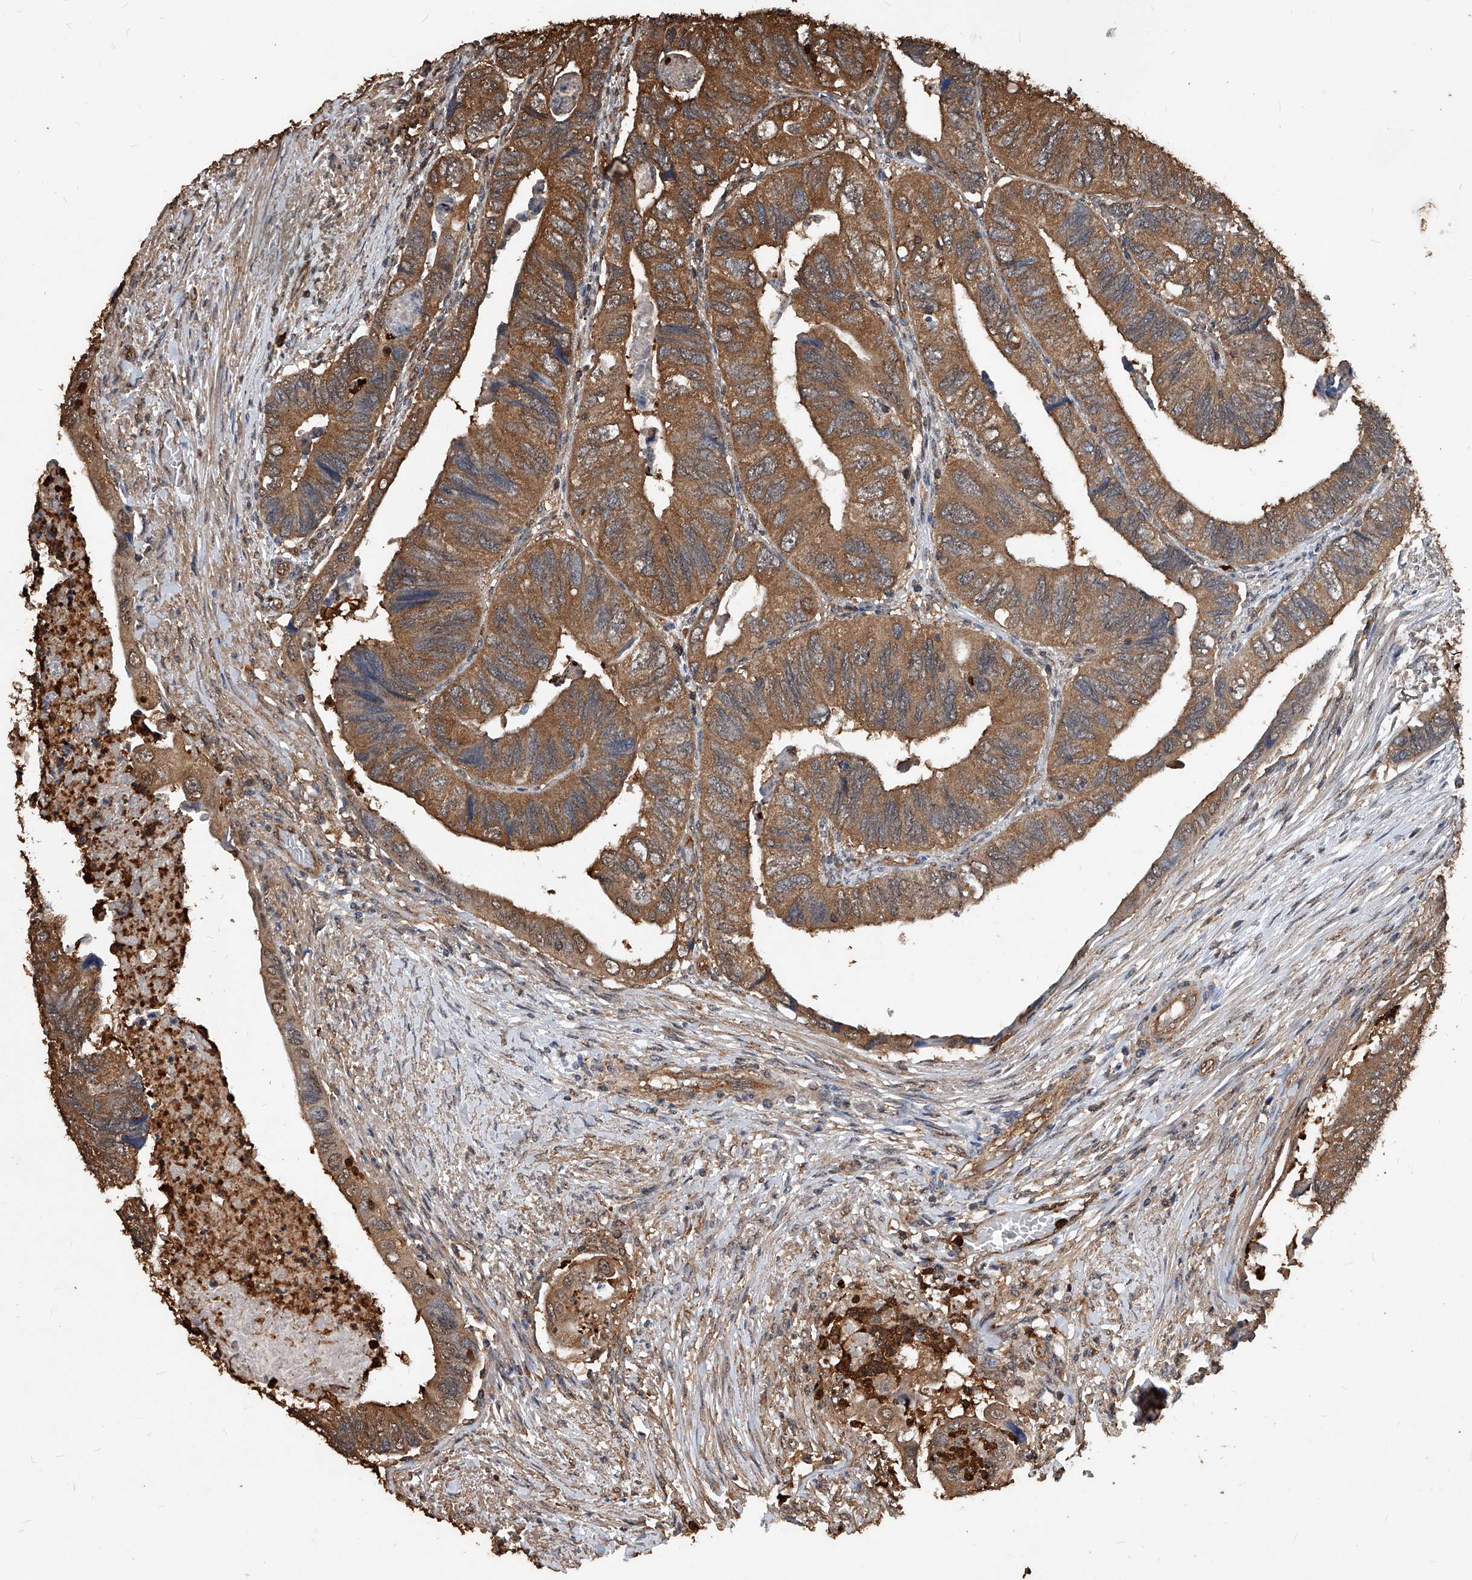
{"staining": {"intensity": "moderate", "quantity": ">75%", "location": "cytoplasmic/membranous"}, "tissue": "colorectal cancer", "cell_type": "Tumor cells", "image_type": "cancer", "snomed": [{"axis": "morphology", "description": "Adenocarcinoma, NOS"}, {"axis": "topography", "description": "Rectum"}], "caption": "Protein staining by immunohistochemistry (IHC) exhibits moderate cytoplasmic/membranous positivity in approximately >75% of tumor cells in adenocarcinoma (colorectal).", "gene": "UCP2", "patient": {"sex": "male", "age": 63}}